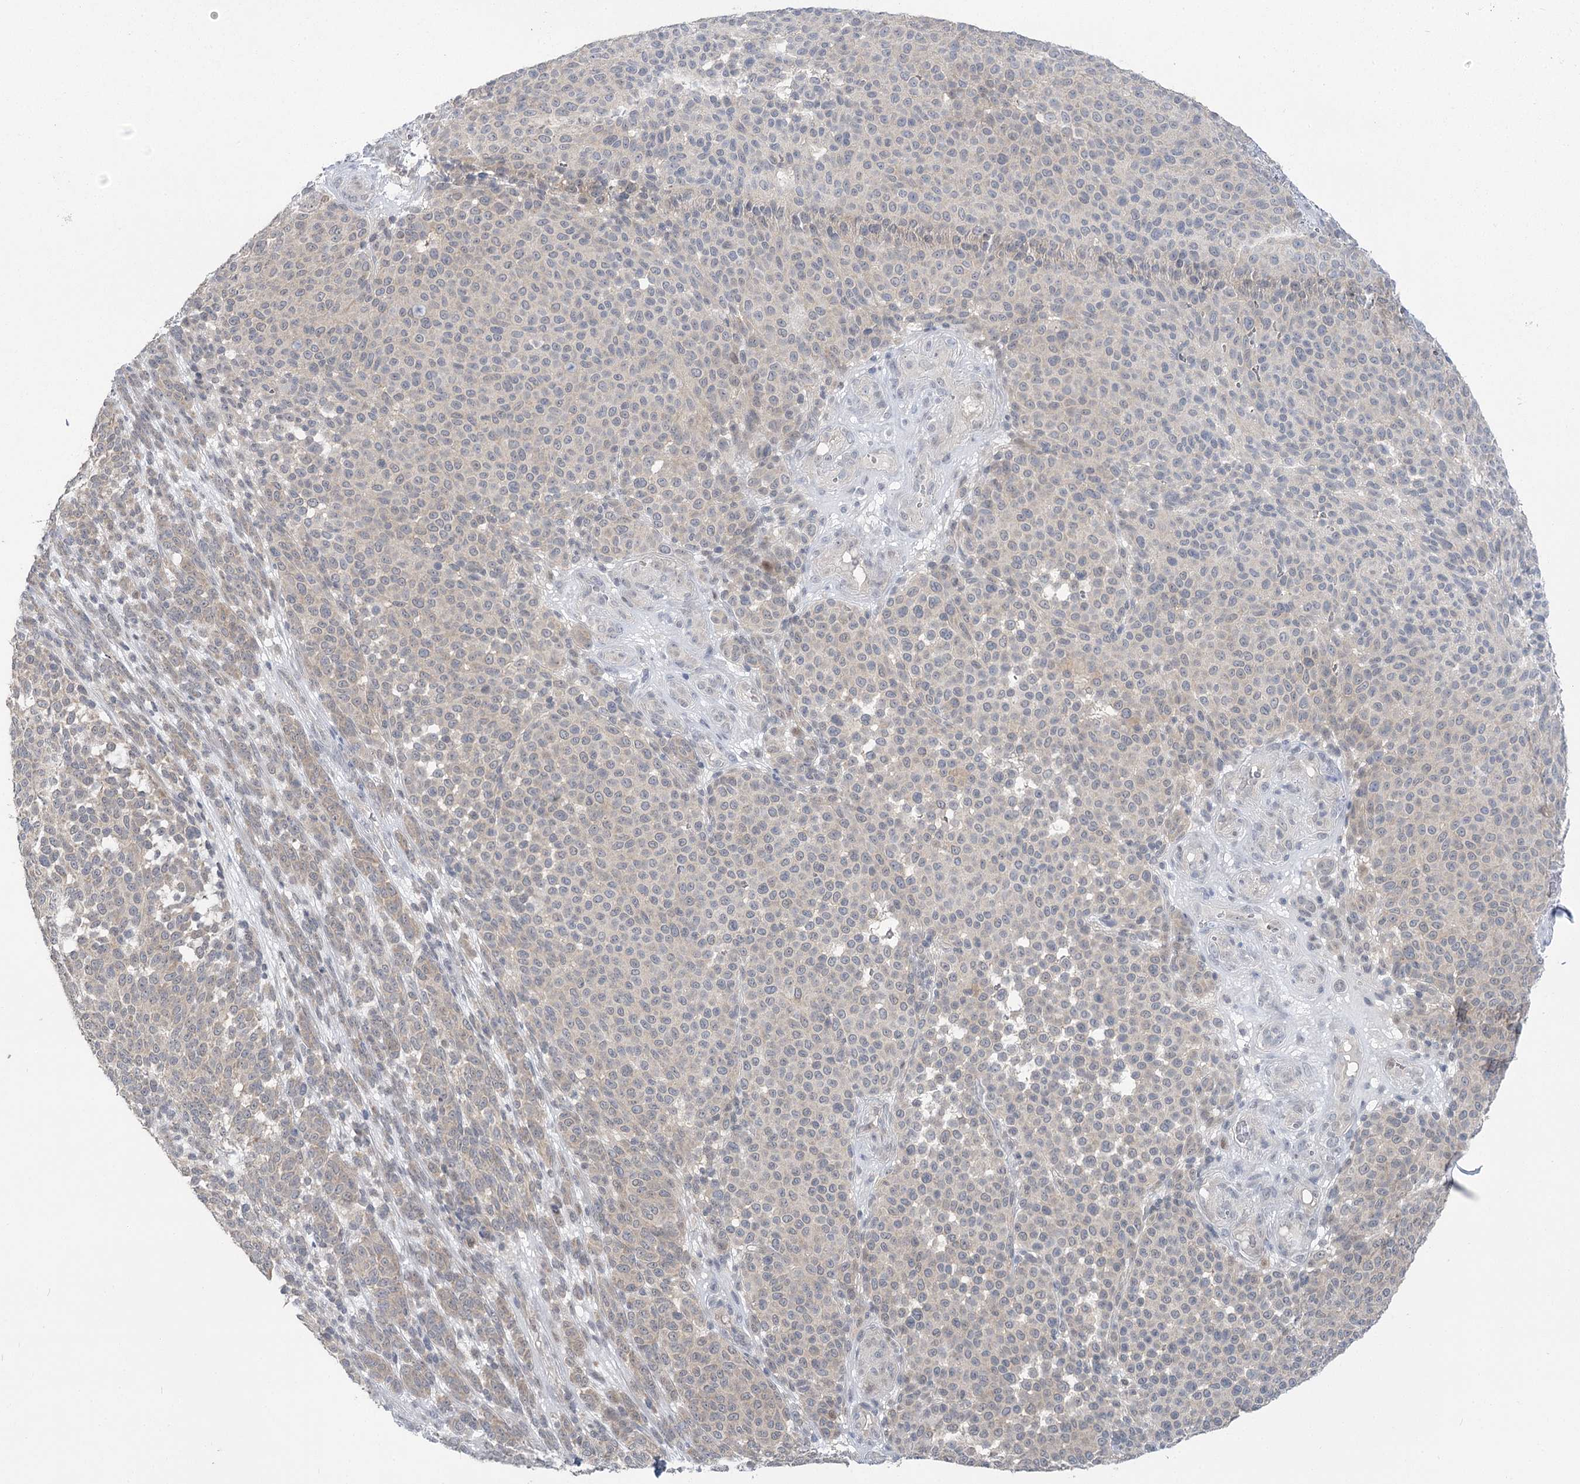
{"staining": {"intensity": "negative", "quantity": "none", "location": "none"}, "tissue": "melanoma", "cell_type": "Tumor cells", "image_type": "cancer", "snomed": [{"axis": "morphology", "description": "Malignant melanoma, NOS"}, {"axis": "topography", "description": "Skin"}], "caption": "Protein analysis of malignant melanoma exhibits no significant staining in tumor cells.", "gene": "PHYHIPL", "patient": {"sex": "male", "age": 49}}